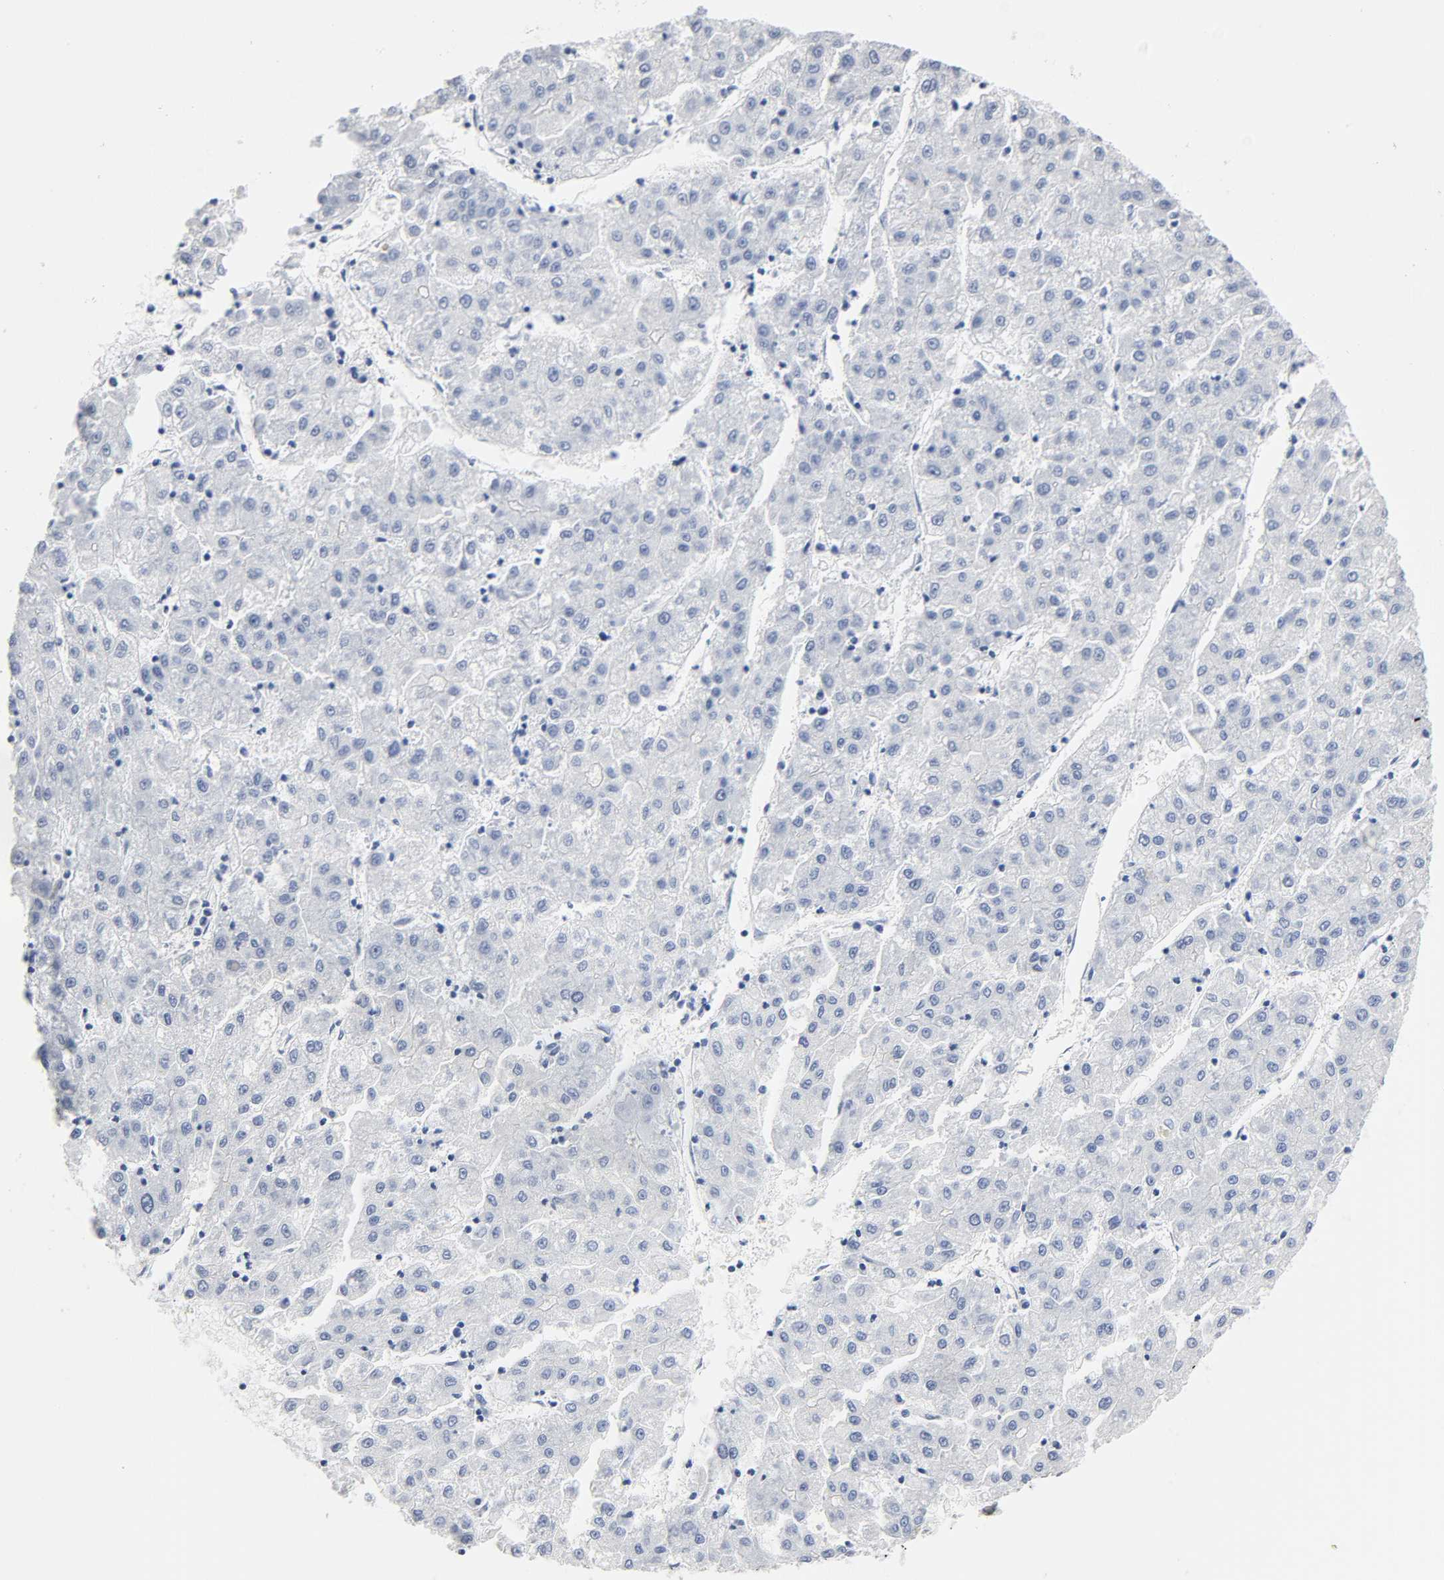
{"staining": {"intensity": "negative", "quantity": "none", "location": "none"}, "tissue": "liver cancer", "cell_type": "Tumor cells", "image_type": "cancer", "snomed": [{"axis": "morphology", "description": "Carcinoma, Hepatocellular, NOS"}, {"axis": "topography", "description": "Liver"}], "caption": "A high-resolution histopathology image shows IHC staining of liver hepatocellular carcinoma, which reveals no significant staining in tumor cells.", "gene": "ACP3", "patient": {"sex": "male", "age": 72}}